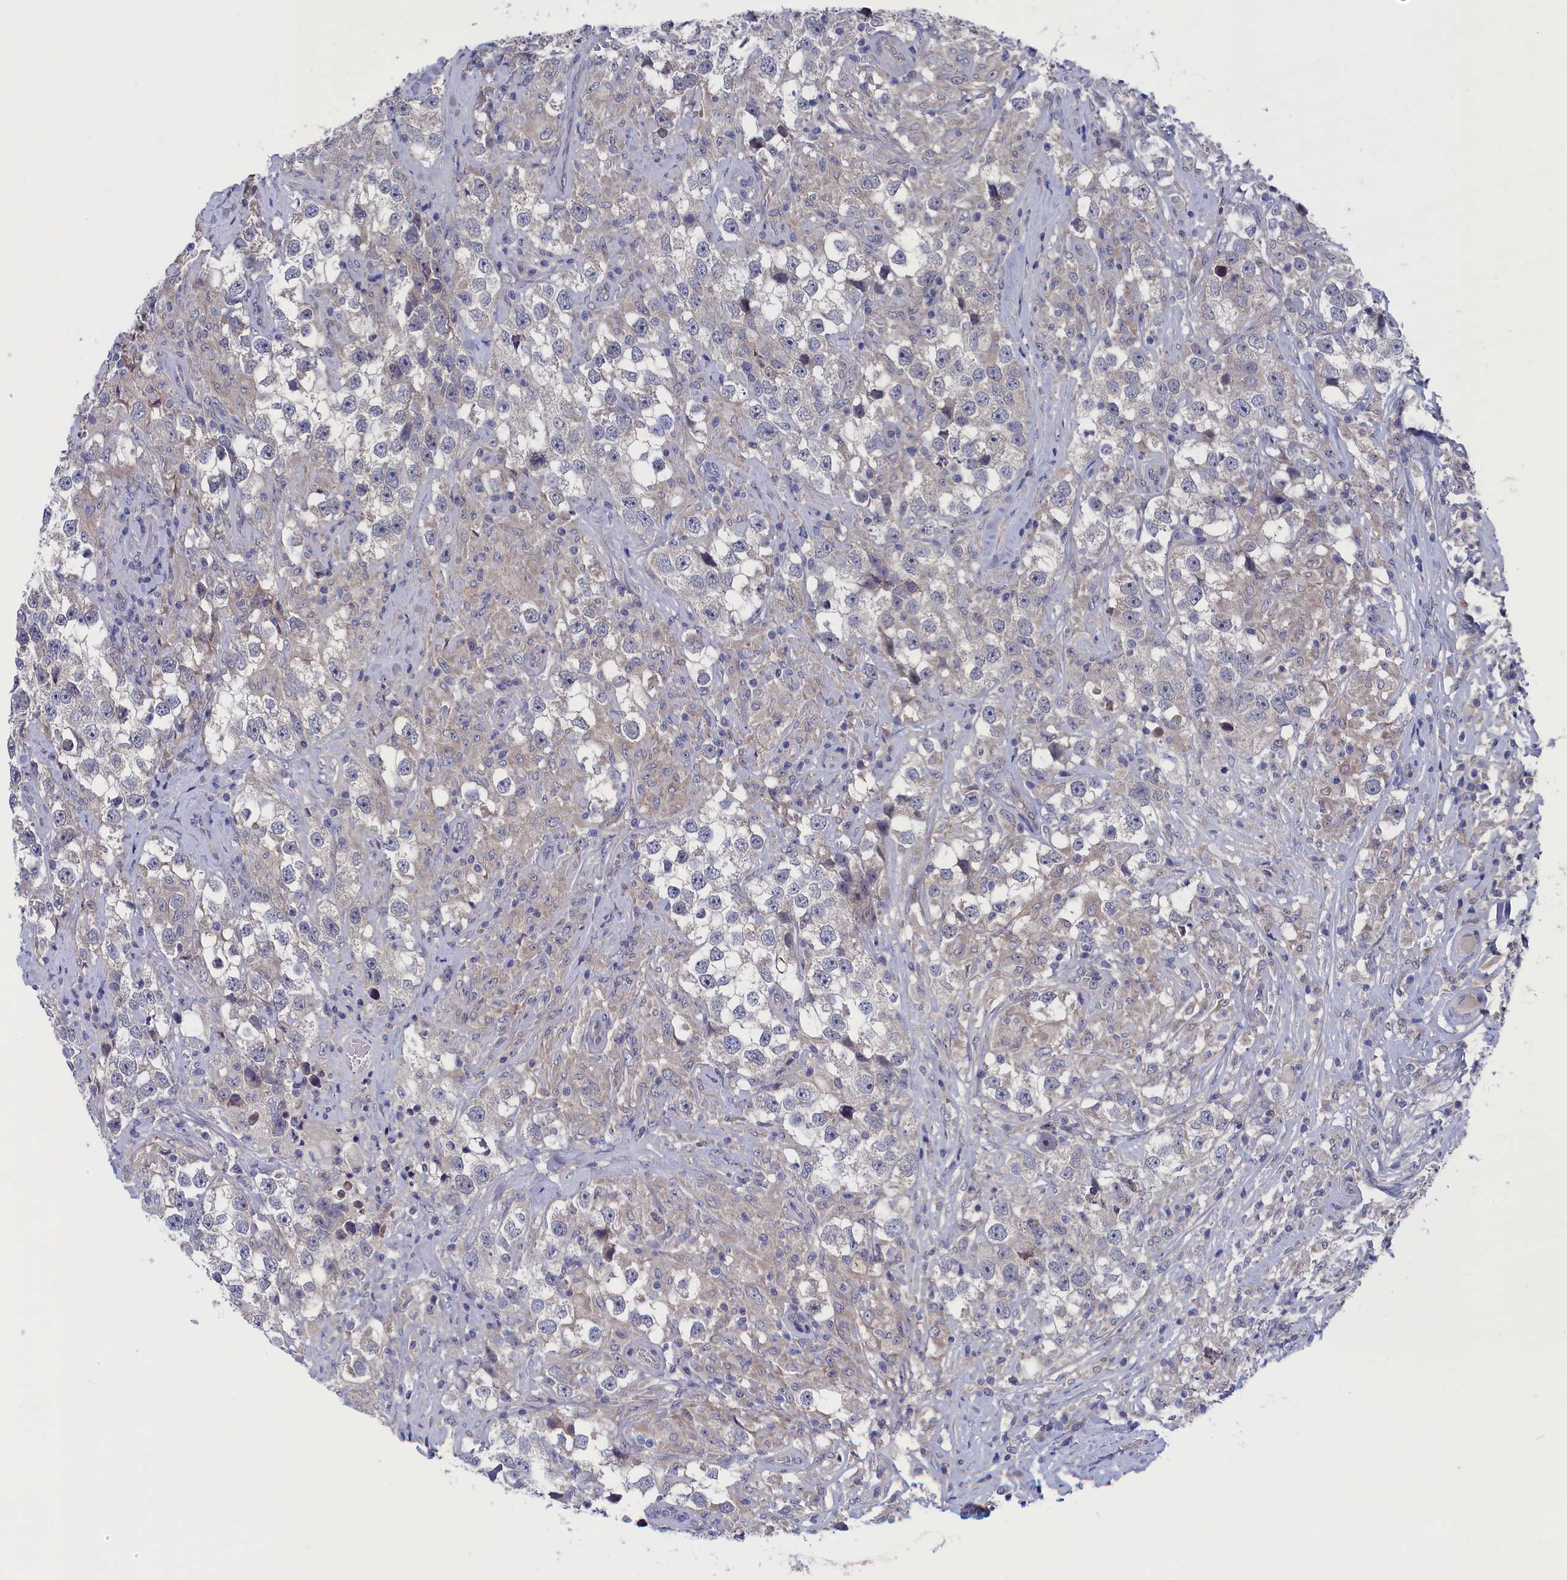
{"staining": {"intensity": "weak", "quantity": "<25%", "location": "cytoplasmic/membranous"}, "tissue": "testis cancer", "cell_type": "Tumor cells", "image_type": "cancer", "snomed": [{"axis": "morphology", "description": "Seminoma, NOS"}, {"axis": "topography", "description": "Testis"}], "caption": "An immunohistochemistry (IHC) photomicrograph of testis seminoma is shown. There is no staining in tumor cells of testis seminoma.", "gene": "SPATA13", "patient": {"sex": "male", "age": 46}}